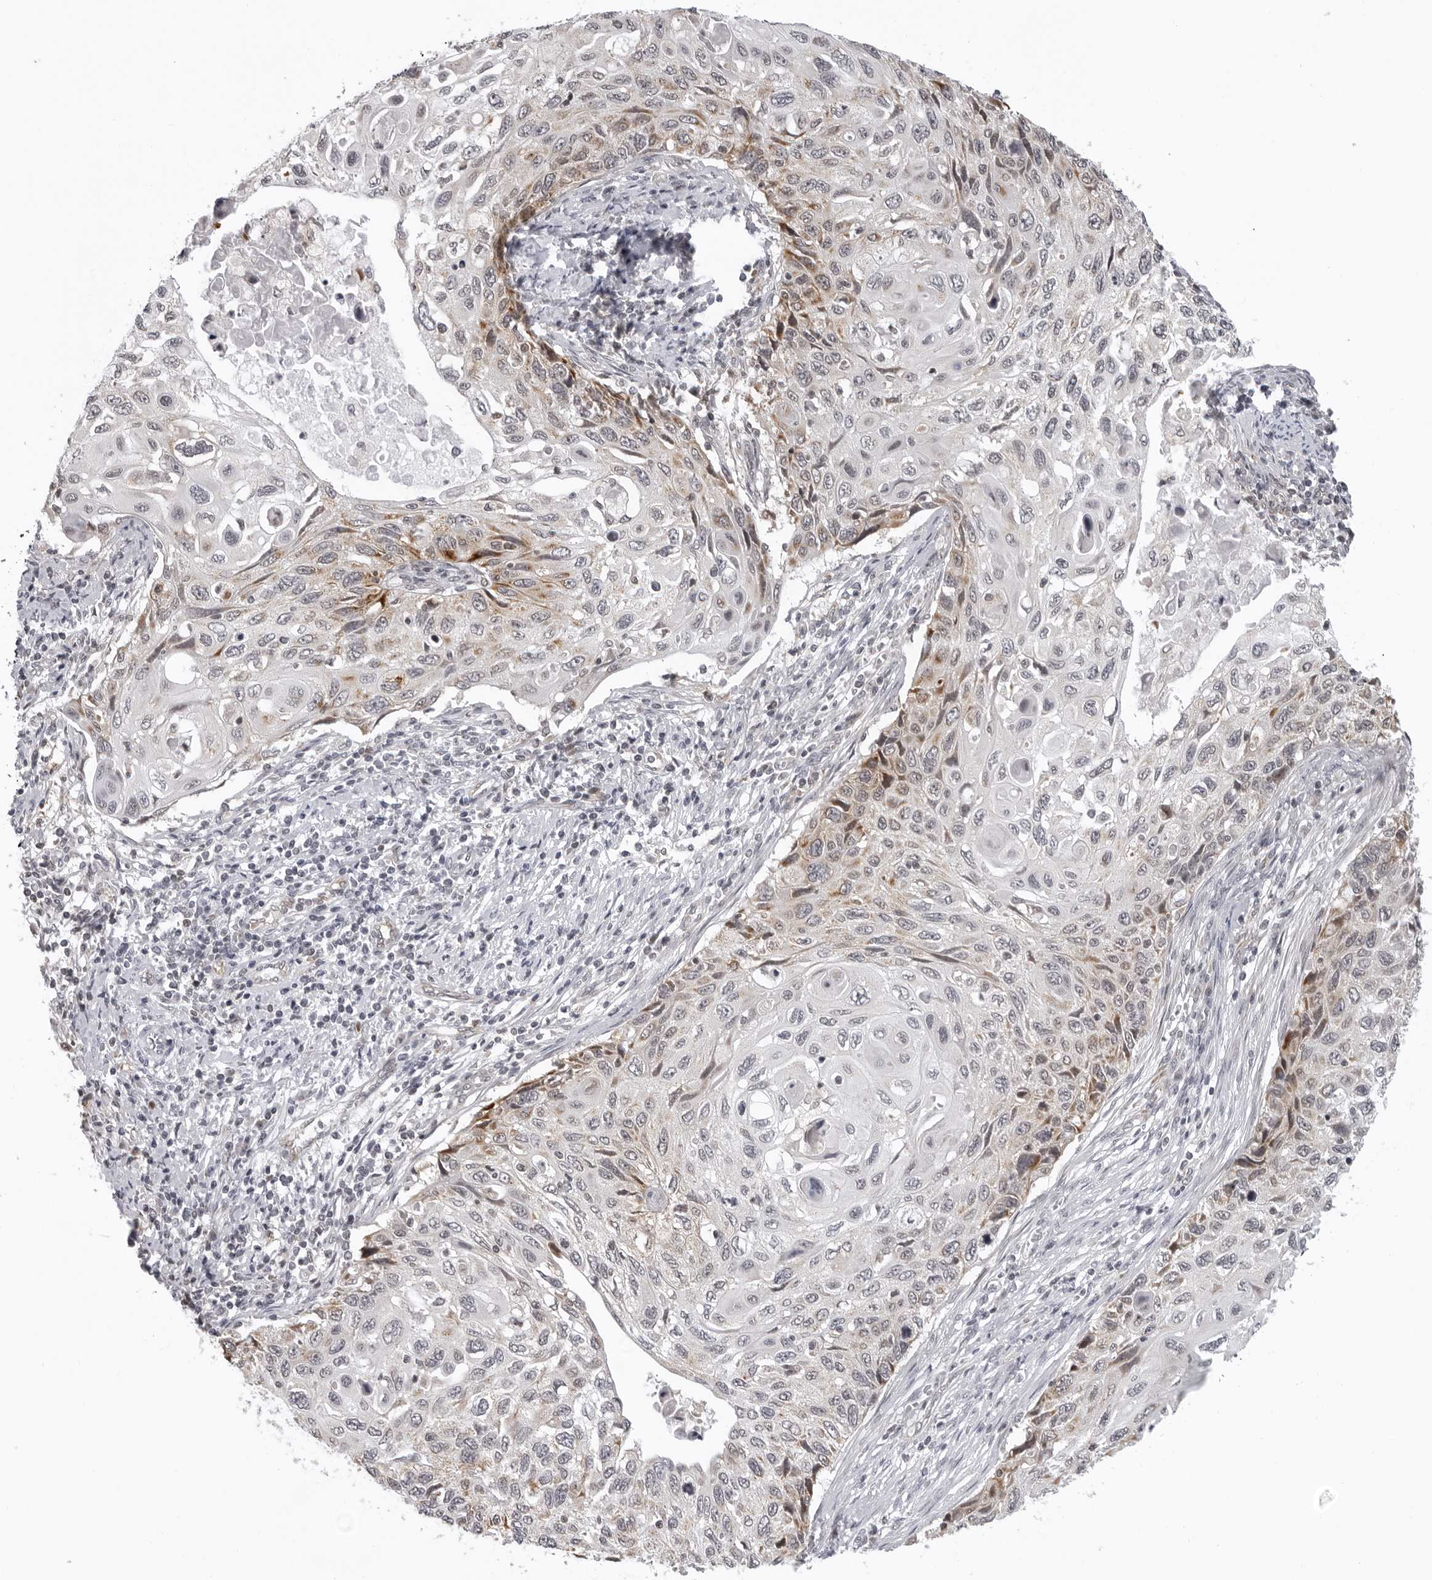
{"staining": {"intensity": "weak", "quantity": "<25%", "location": "cytoplasmic/membranous"}, "tissue": "cervical cancer", "cell_type": "Tumor cells", "image_type": "cancer", "snomed": [{"axis": "morphology", "description": "Squamous cell carcinoma, NOS"}, {"axis": "topography", "description": "Cervix"}], "caption": "Squamous cell carcinoma (cervical) was stained to show a protein in brown. There is no significant expression in tumor cells.", "gene": "MRPS15", "patient": {"sex": "female", "age": 70}}